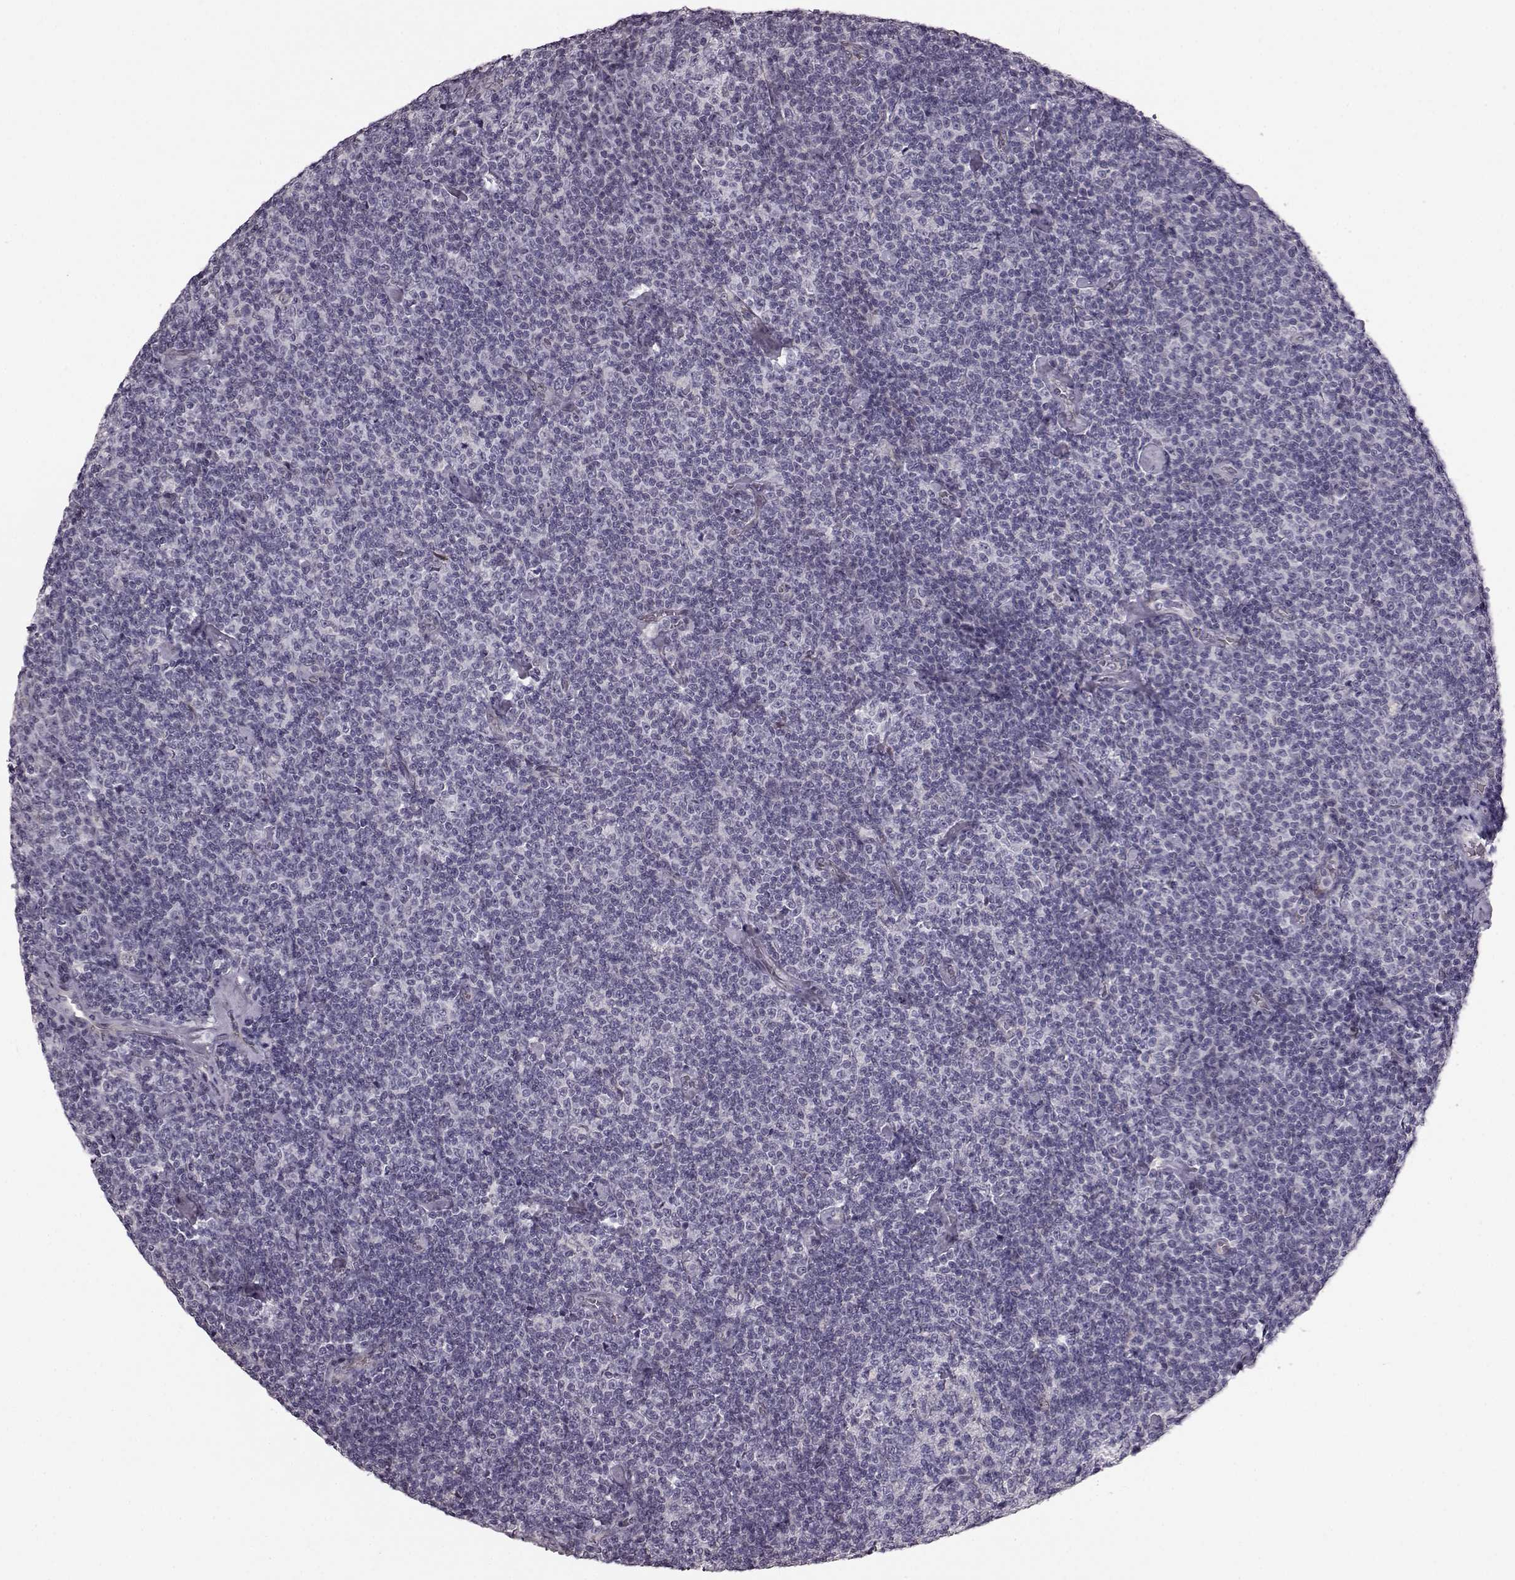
{"staining": {"intensity": "negative", "quantity": "none", "location": "none"}, "tissue": "lymphoma", "cell_type": "Tumor cells", "image_type": "cancer", "snomed": [{"axis": "morphology", "description": "Malignant lymphoma, non-Hodgkin's type, Low grade"}, {"axis": "topography", "description": "Lymph node"}], "caption": "Human lymphoma stained for a protein using immunohistochemistry shows no staining in tumor cells.", "gene": "TCHHL1", "patient": {"sex": "male", "age": 81}}